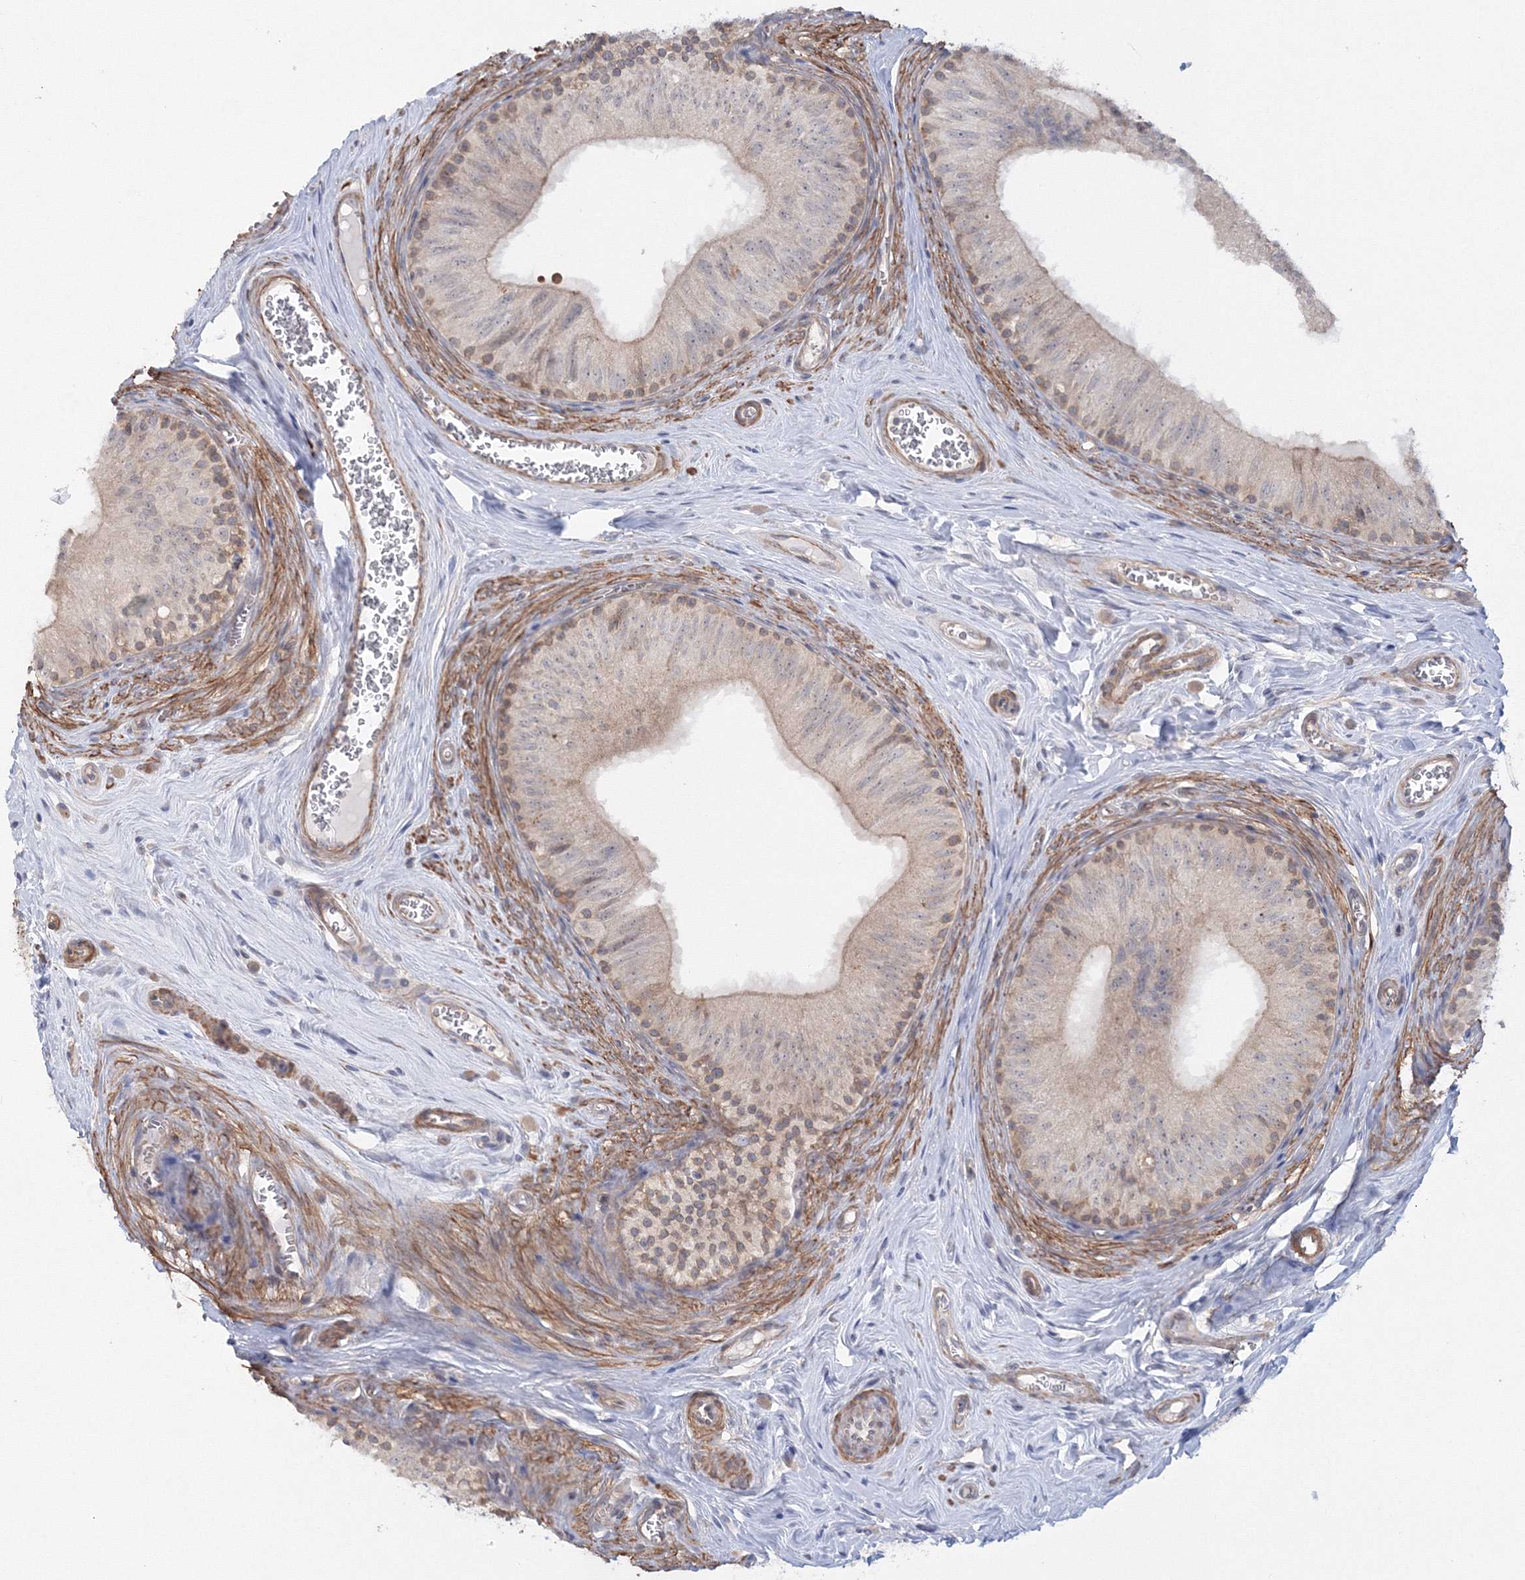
{"staining": {"intensity": "weak", "quantity": "25%-75%", "location": "cytoplasmic/membranous"}, "tissue": "epididymis", "cell_type": "Glandular cells", "image_type": "normal", "snomed": [{"axis": "morphology", "description": "Normal tissue, NOS"}, {"axis": "topography", "description": "Epididymis"}], "caption": "This photomicrograph exhibits normal epididymis stained with immunohistochemistry to label a protein in brown. The cytoplasmic/membranous of glandular cells show weak positivity for the protein. Nuclei are counter-stained blue.", "gene": "IPMK", "patient": {"sex": "male", "age": 46}}